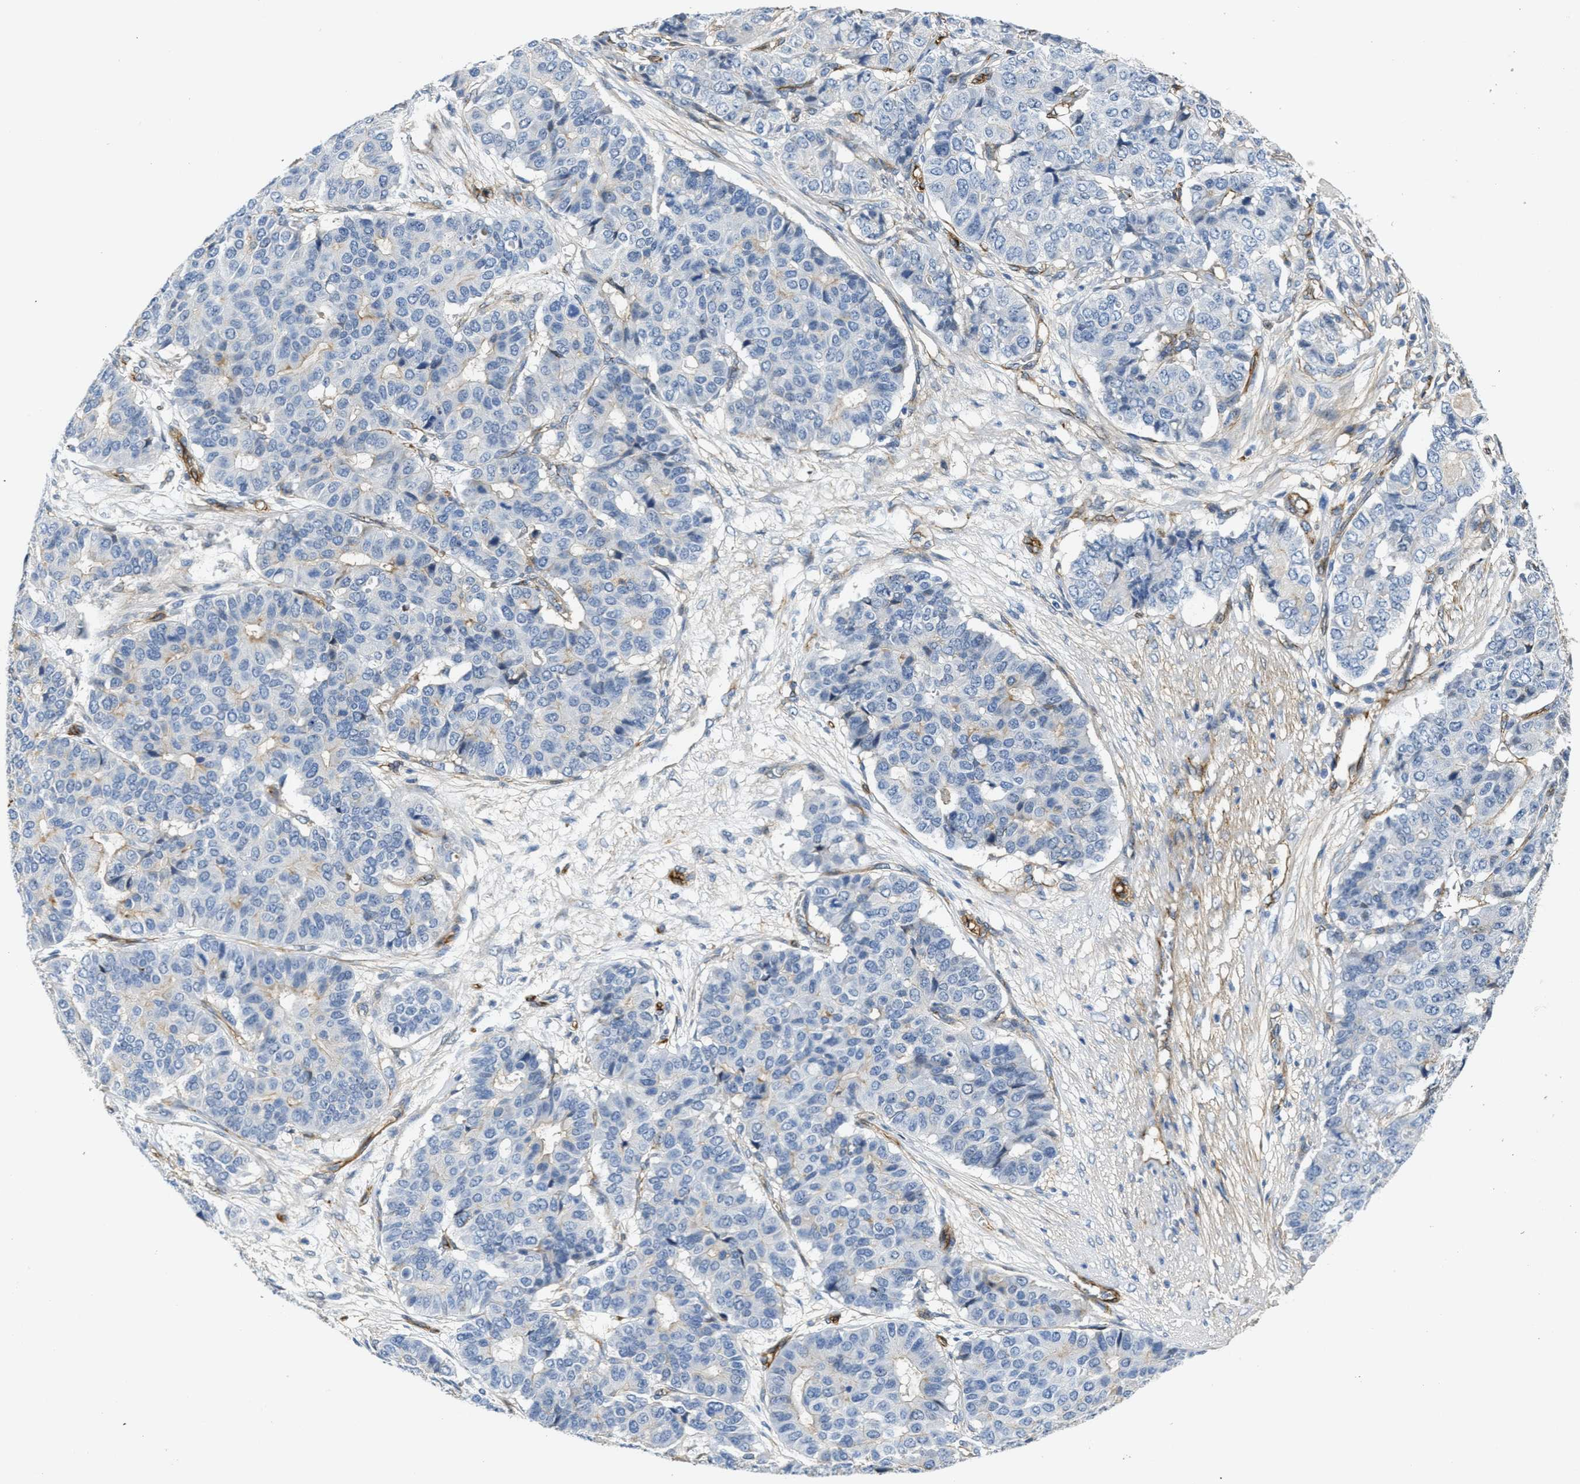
{"staining": {"intensity": "negative", "quantity": "none", "location": "none"}, "tissue": "pancreatic cancer", "cell_type": "Tumor cells", "image_type": "cancer", "snomed": [{"axis": "morphology", "description": "Adenocarcinoma, NOS"}, {"axis": "topography", "description": "Pancreas"}], "caption": "High magnification brightfield microscopy of adenocarcinoma (pancreatic) stained with DAB (brown) and counterstained with hematoxylin (blue): tumor cells show no significant staining.", "gene": "NAB1", "patient": {"sex": "male", "age": 50}}